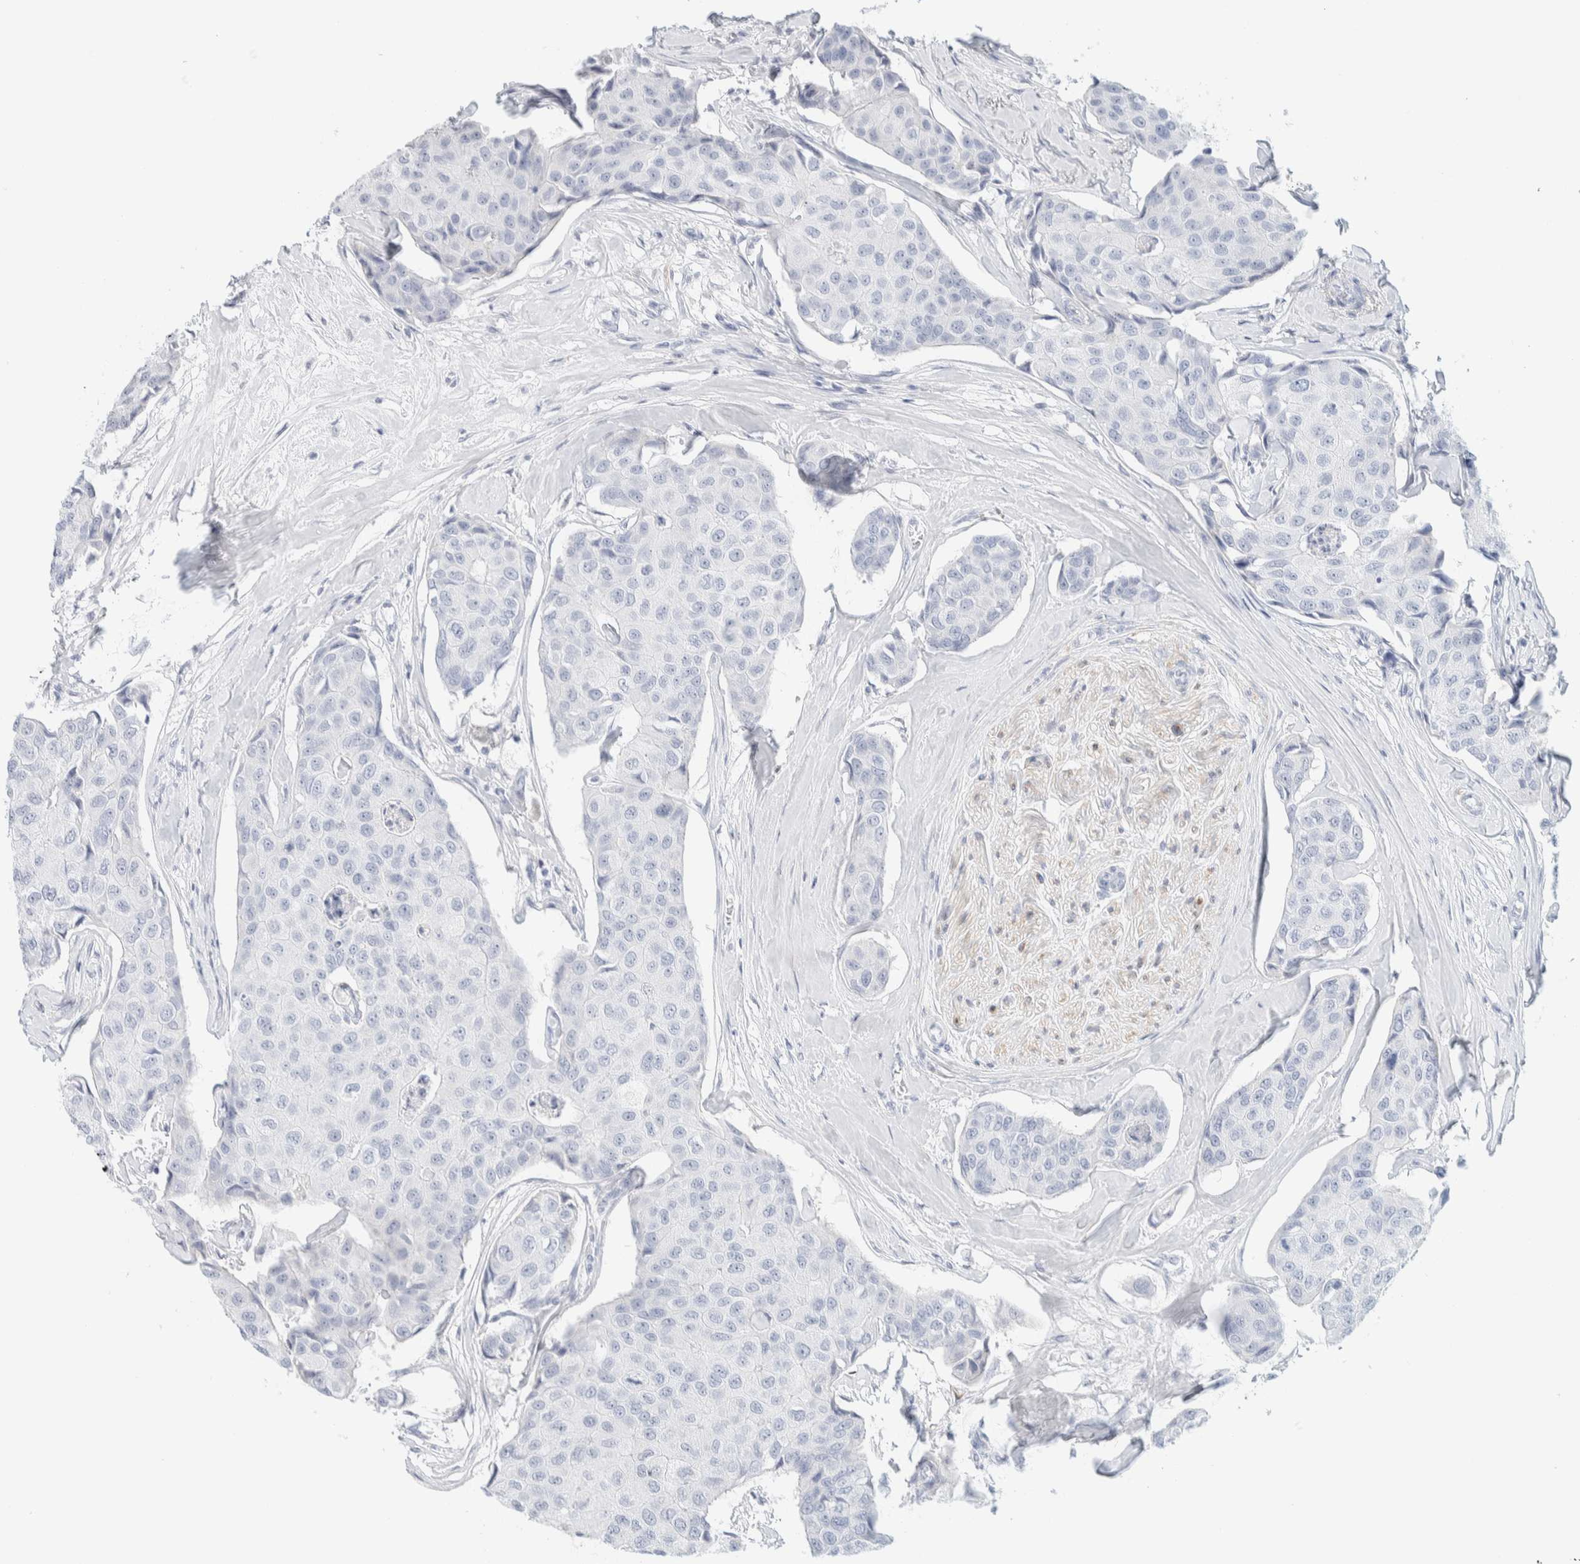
{"staining": {"intensity": "negative", "quantity": "none", "location": "none"}, "tissue": "breast cancer", "cell_type": "Tumor cells", "image_type": "cancer", "snomed": [{"axis": "morphology", "description": "Duct carcinoma"}, {"axis": "topography", "description": "Breast"}], "caption": "A high-resolution histopathology image shows immunohistochemistry staining of breast intraductal carcinoma, which shows no significant expression in tumor cells.", "gene": "ATCAY", "patient": {"sex": "female", "age": 80}}